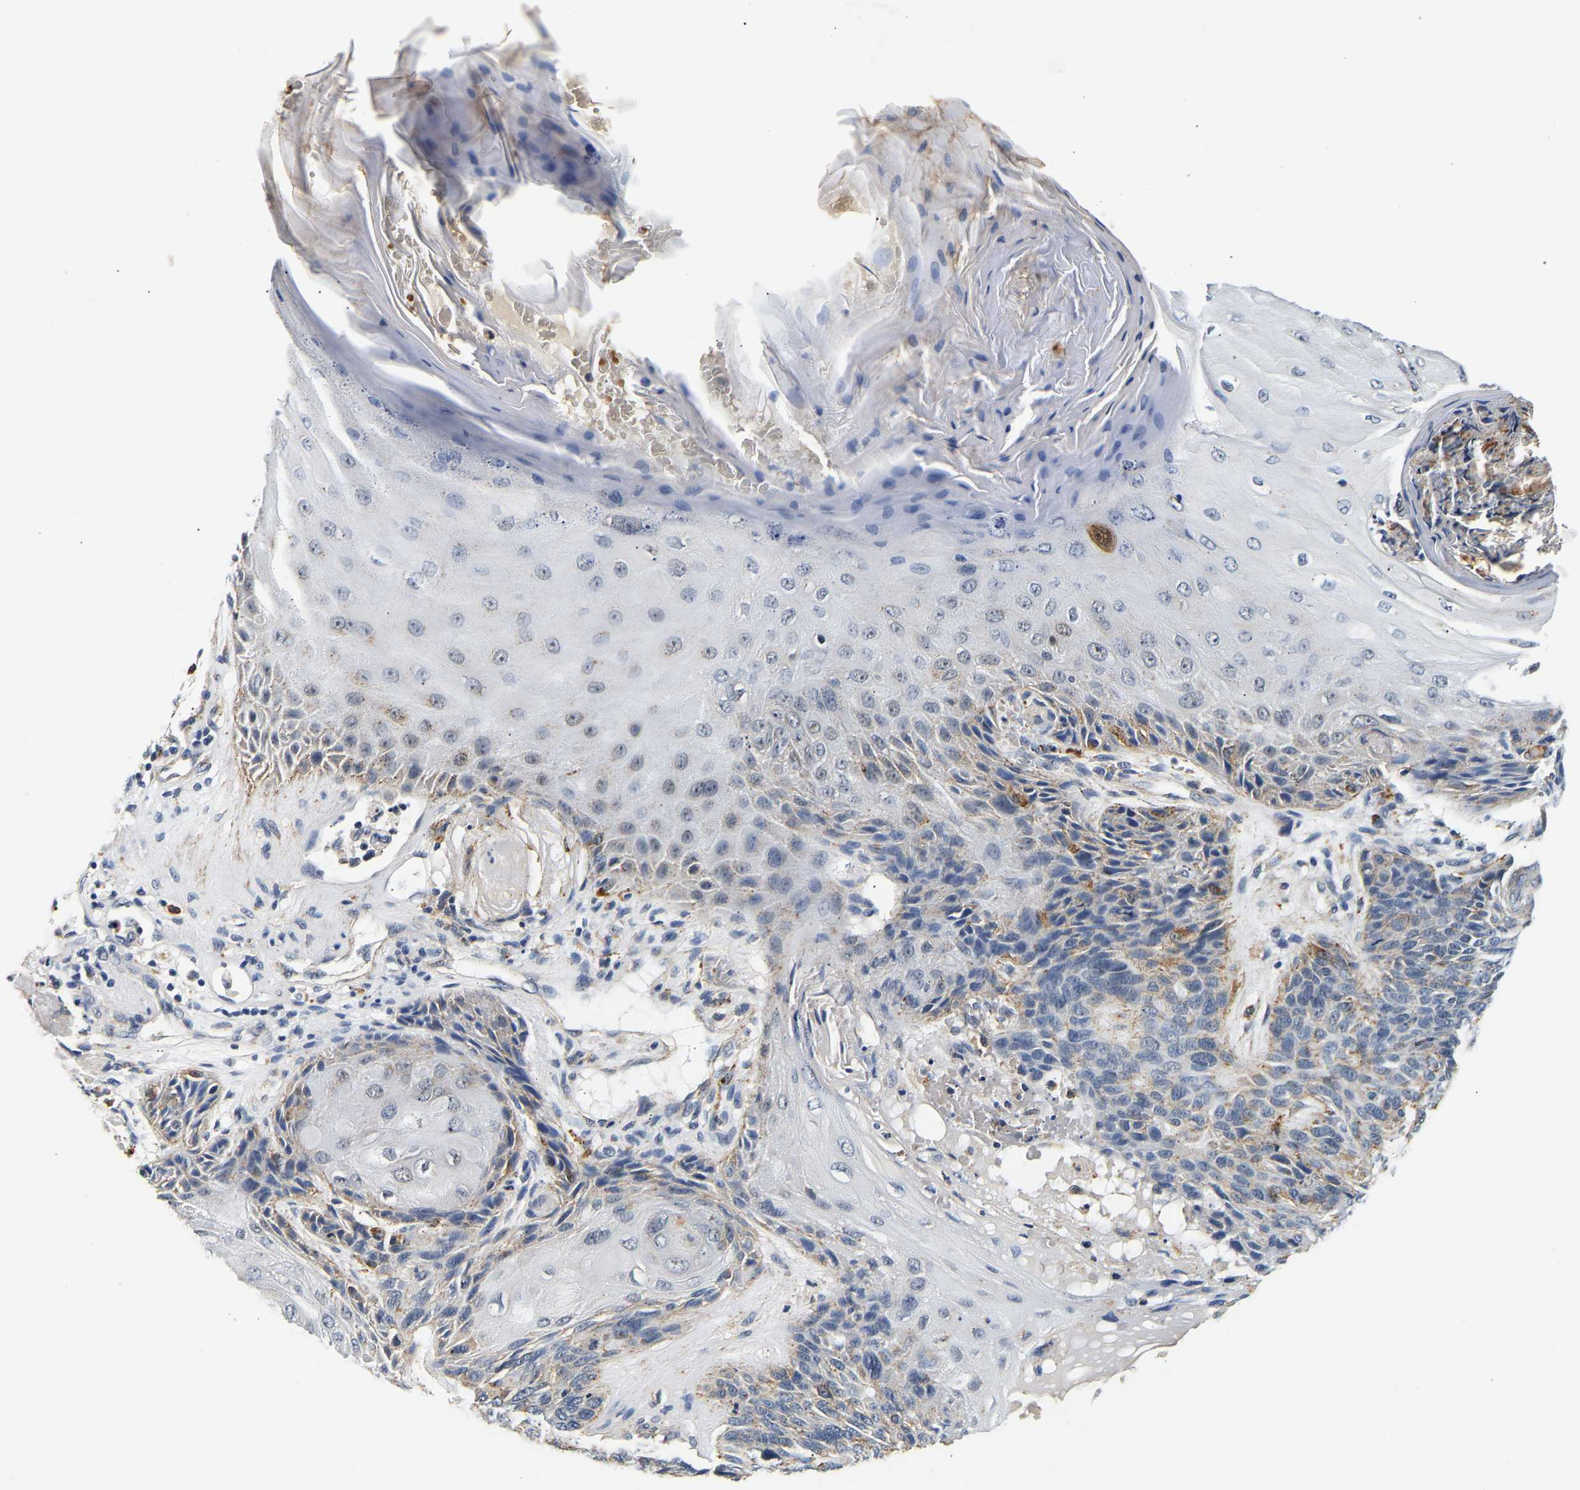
{"staining": {"intensity": "moderate", "quantity": "<25%", "location": "cytoplasmic/membranous"}, "tissue": "skin cancer", "cell_type": "Tumor cells", "image_type": "cancer", "snomed": [{"axis": "morphology", "description": "Basal cell carcinoma"}, {"axis": "topography", "description": "Skin"}], "caption": "Protein staining shows moderate cytoplasmic/membranous expression in approximately <25% of tumor cells in skin cancer.", "gene": "SMU1", "patient": {"sex": "male", "age": 55}}